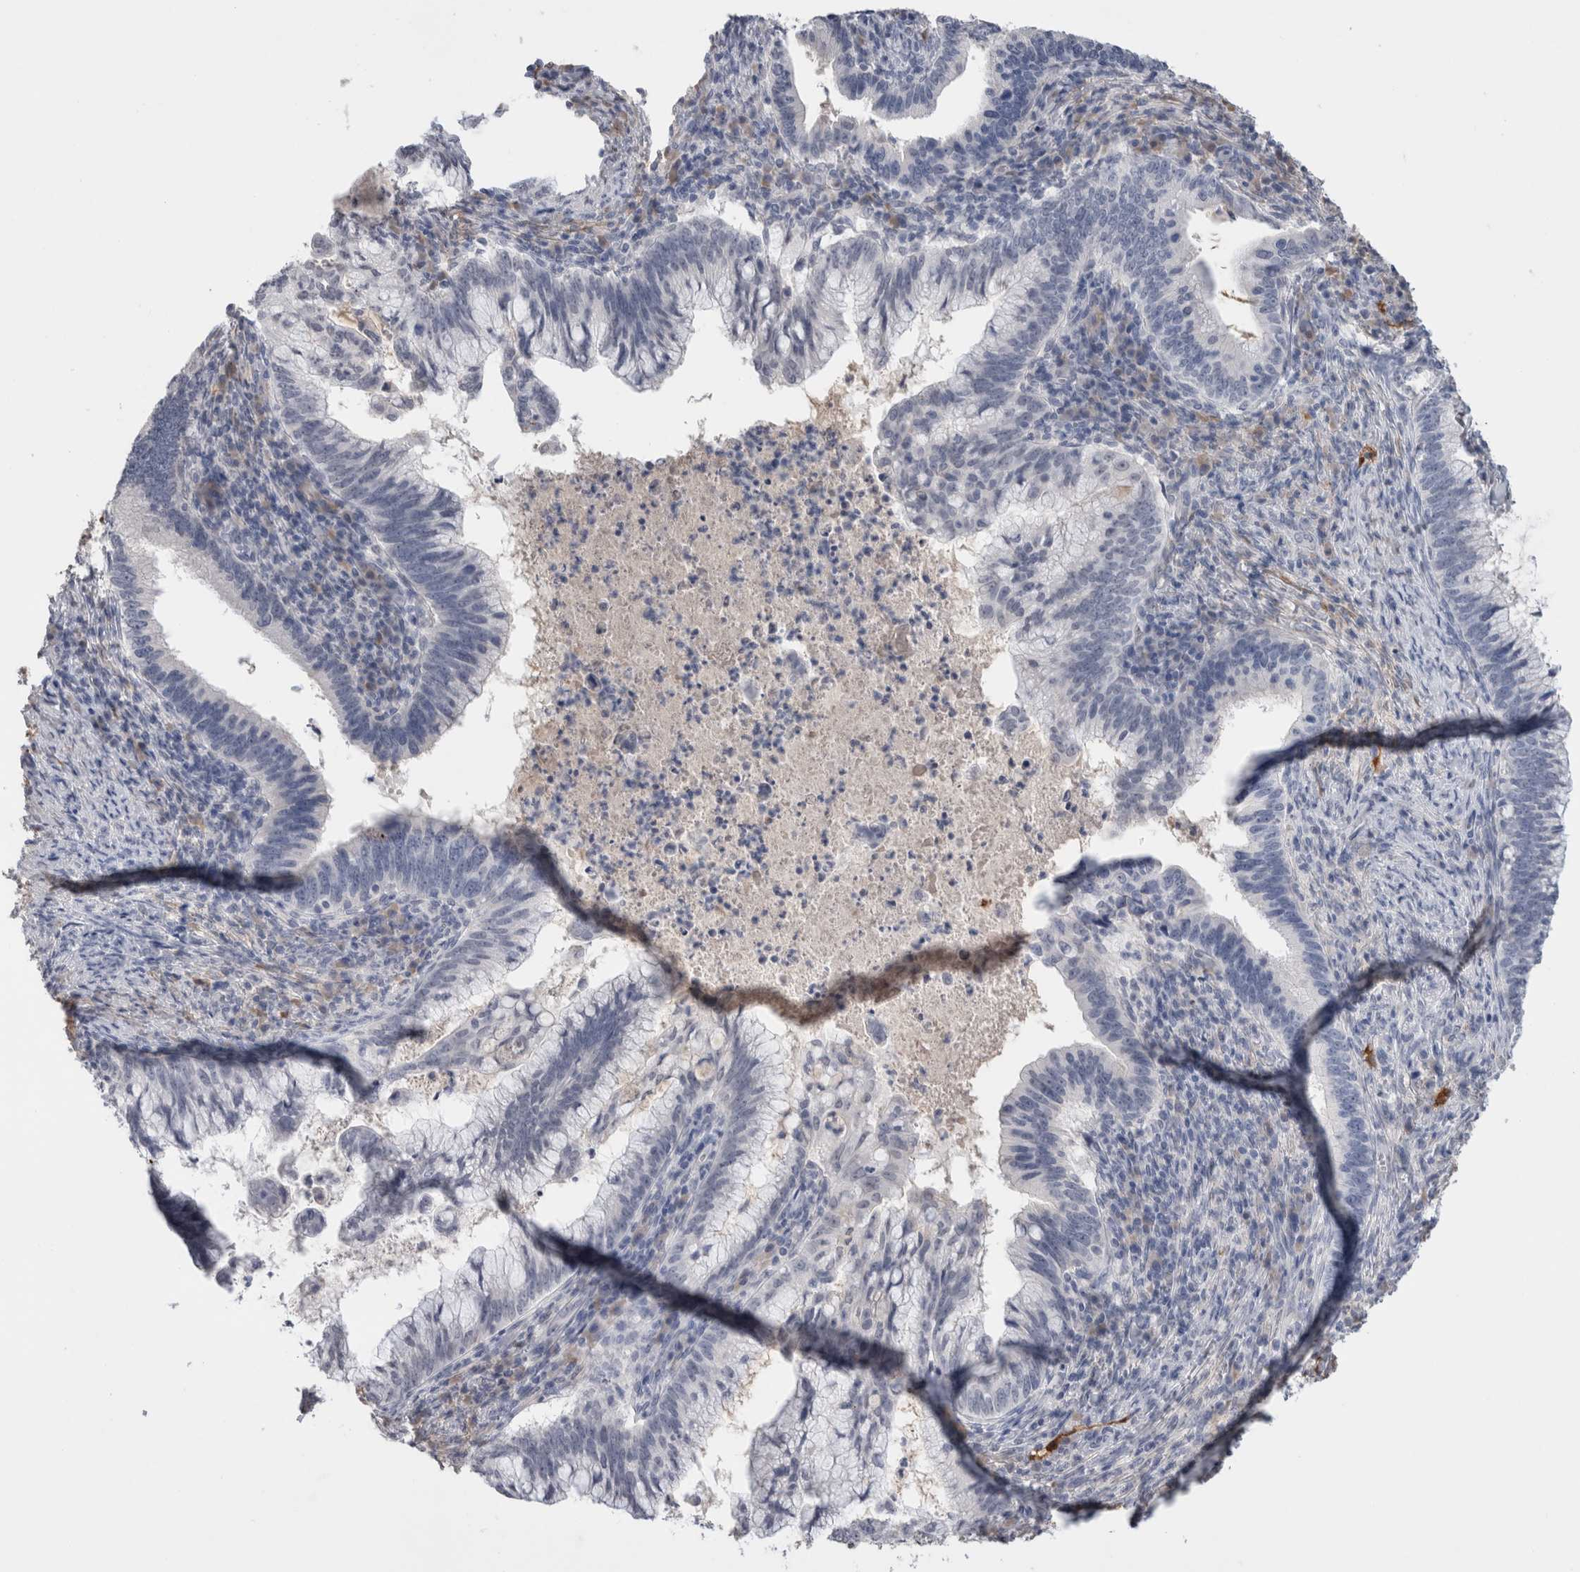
{"staining": {"intensity": "negative", "quantity": "none", "location": "none"}, "tissue": "cervical cancer", "cell_type": "Tumor cells", "image_type": "cancer", "snomed": [{"axis": "morphology", "description": "Adenocarcinoma, NOS"}, {"axis": "topography", "description": "Cervix"}], "caption": "Tumor cells show no significant staining in cervical cancer (adenocarcinoma). (DAB (3,3'-diaminobenzidine) immunohistochemistry with hematoxylin counter stain).", "gene": "FABP4", "patient": {"sex": "female", "age": 36}}